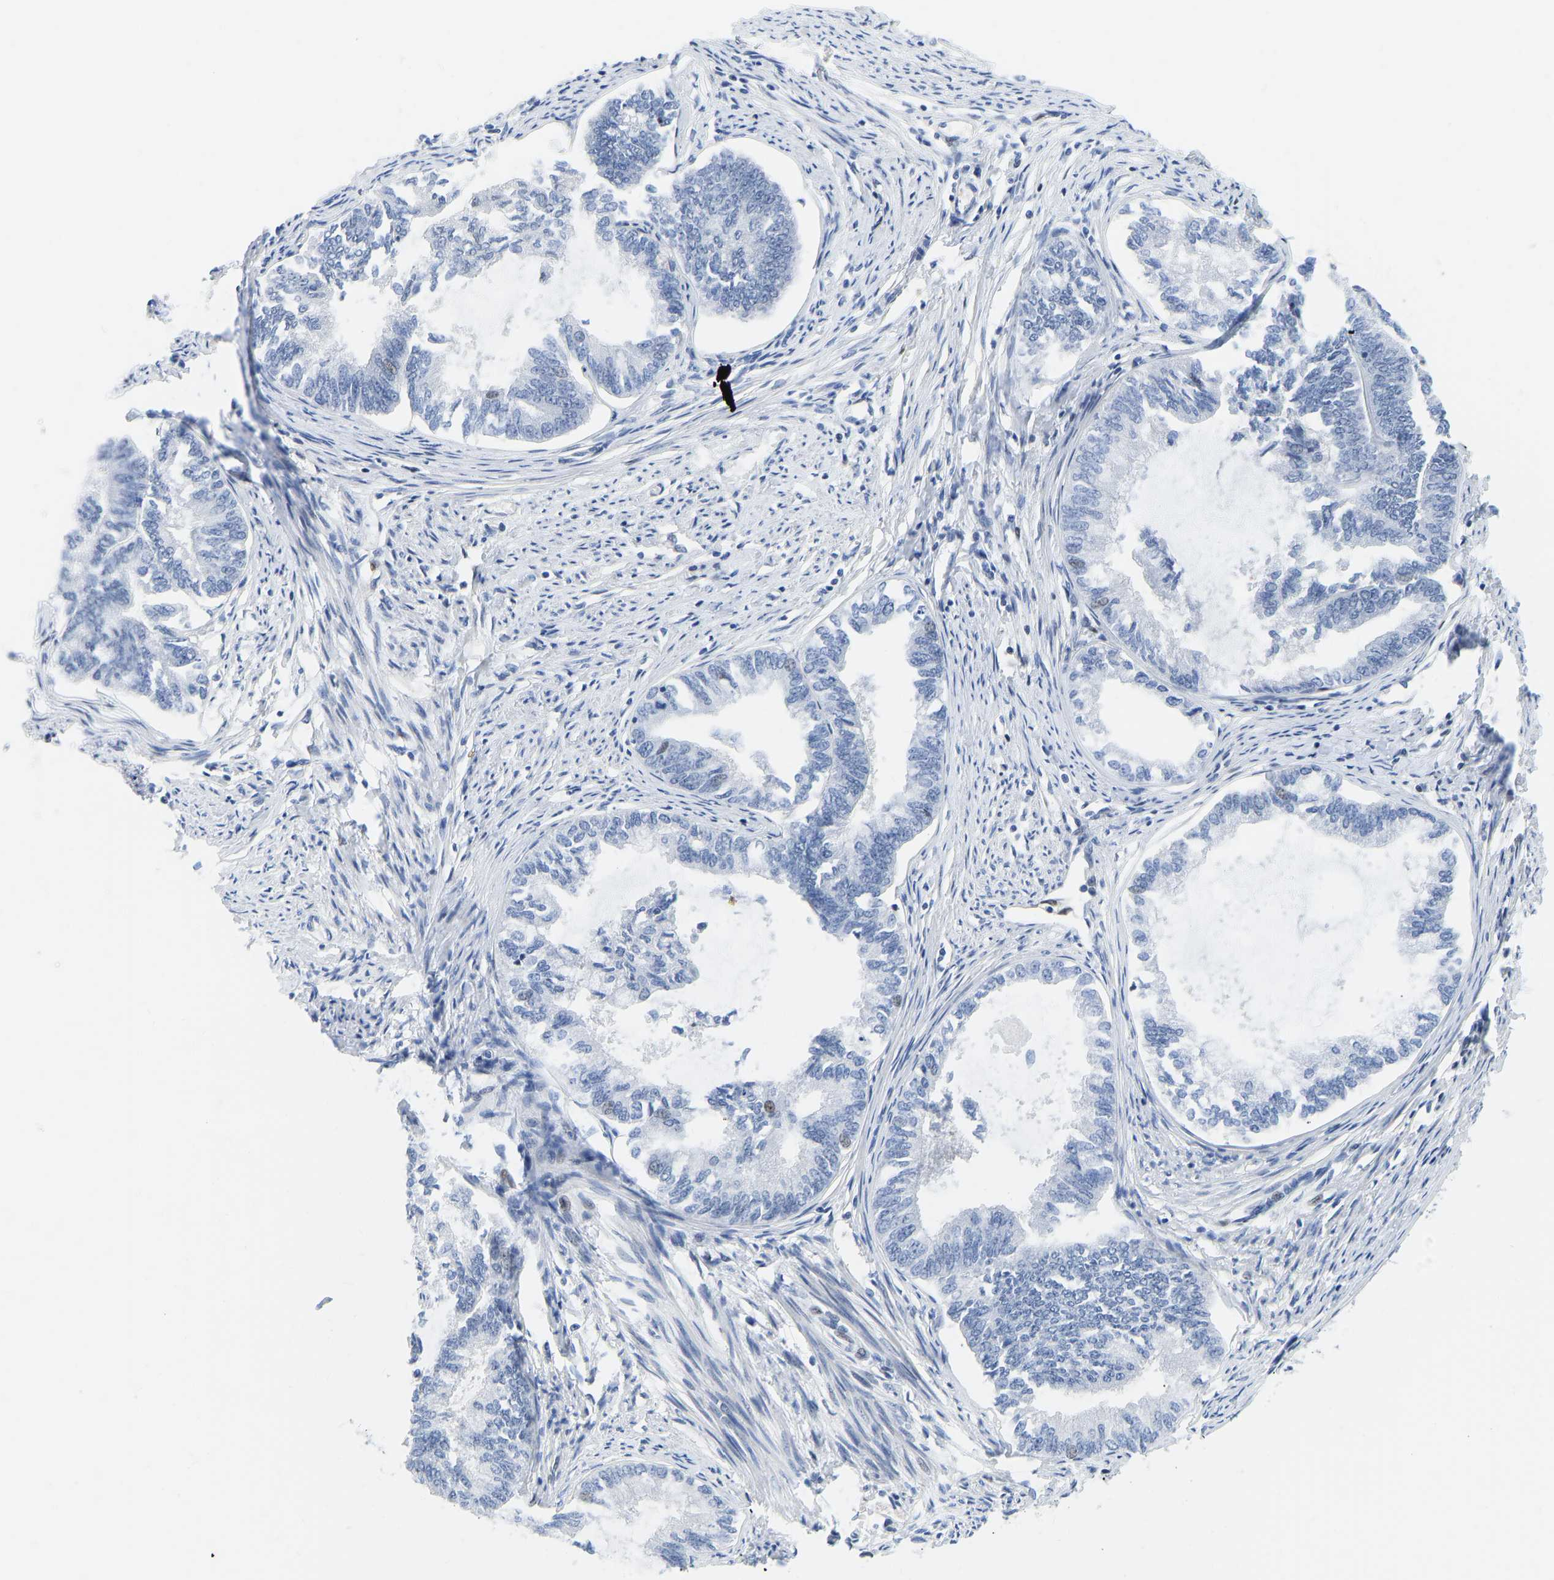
{"staining": {"intensity": "negative", "quantity": "none", "location": "none"}, "tissue": "endometrial cancer", "cell_type": "Tumor cells", "image_type": "cancer", "snomed": [{"axis": "morphology", "description": "Adenocarcinoma, NOS"}, {"axis": "topography", "description": "Endometrium"}], "caption": "Image shows no protein positivity in tumor cells of endometrial cancer tissue.", "gene": "HDAC5", "patient": {"sex": "female", "age": 86}}